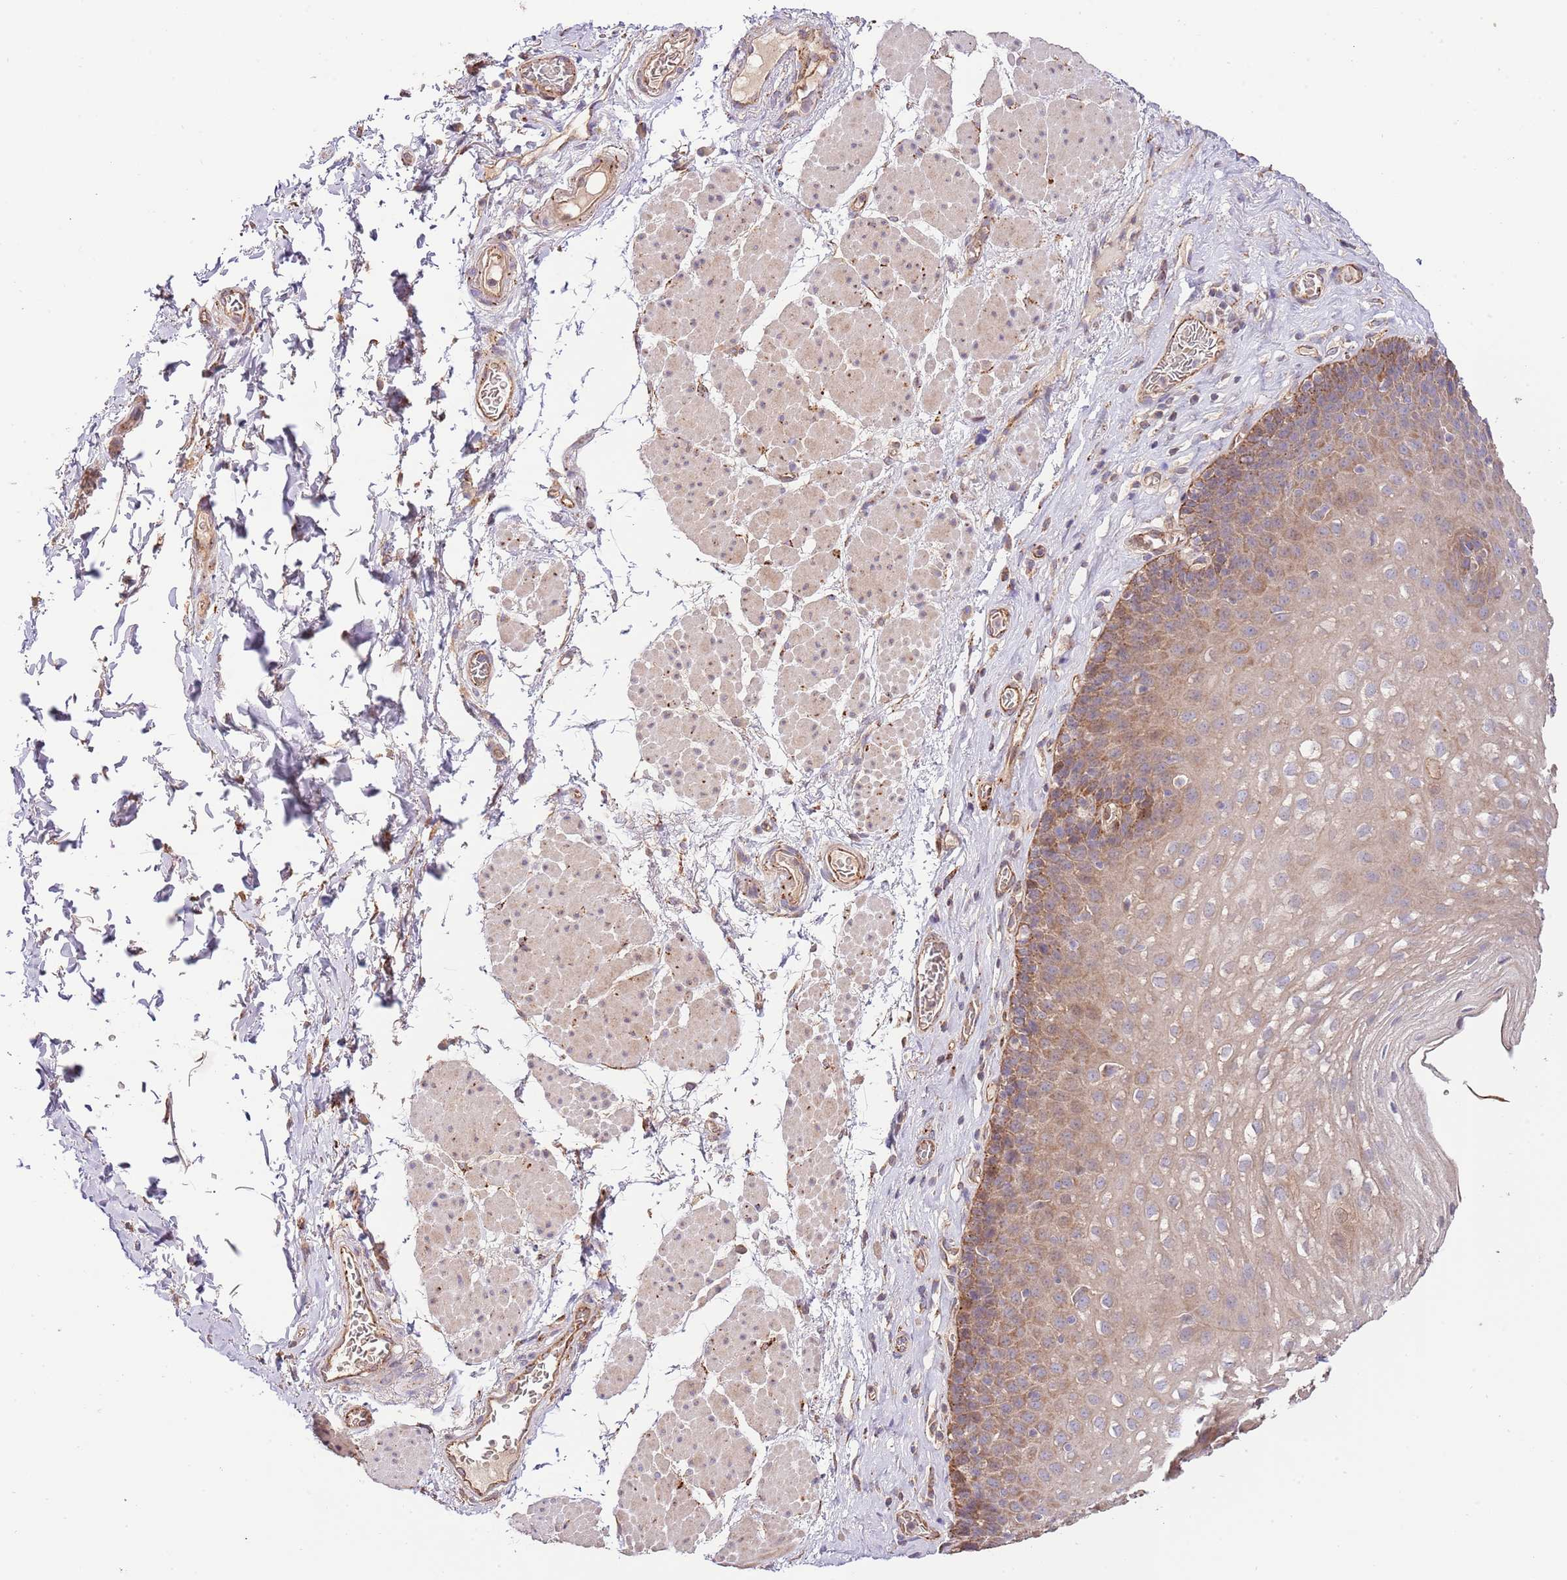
{"staining": {"intensity": "moderate", "quantity": "25%-75%", "location": "cytoplasmic/membranous"}, "tissue": "esophagus", "cell_type": "Squamous epithelial cells", "image_type": "normal", "snomed": [{"axis": "morphology", "description": "Normal tissue, NOS"}, {"axis": "topography", "description": "Esophagus"}], "caption": "Immunohistochemical staining of benign human esophagus reveals 25%-75% levels of moderate cytoplasmic/membranous protein expression in approximately 25%-75% of squamous epithelial cells. Using DAB (3,3'-diaminobenzidine) (brown) and hematoxylin (blue) stains, captured at high magnification using brightfield microscopy.", "gene": "DOCK6", "patient": {"sex": "female", "age": 66}}